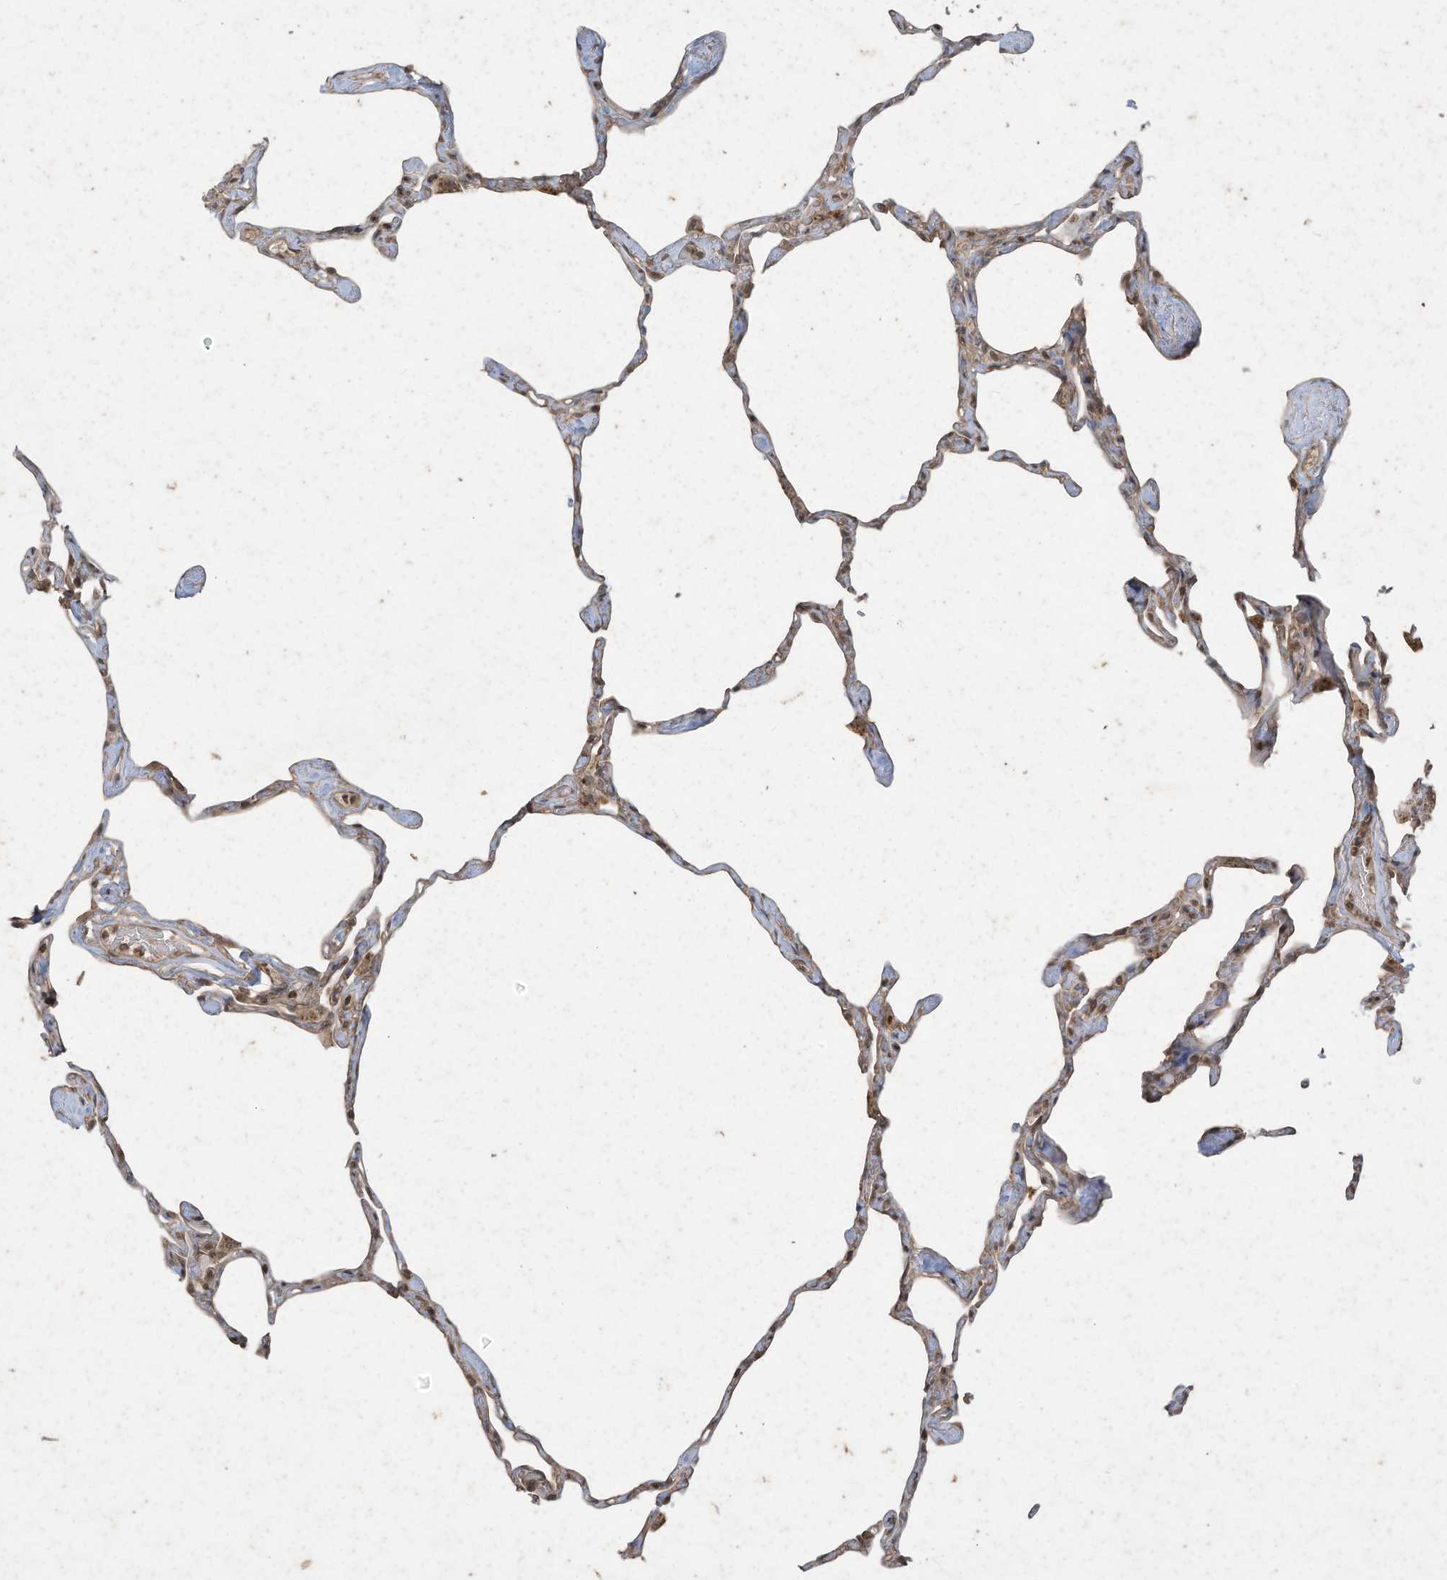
{"staining": {"intensity": "moderate", "quantity": "25%-75%", "location": "cytoplasmic/membranous"}, "tissue": "lung", "cell_type": "Alveolar cells", "image_type": "normal", "snomed": [{"axis": "morphology", "description": "Normal tissue, NOS"}, {"axis": "topography", "description": "Lung"}], "caption": "The image reveals a brown stain indicating the presence of a protein in the cytoplasmic/membranous of alveolar cells in lung. The staining was performed using DAB (3,3'-diaminobenzidine) to visualize the protein expression in brown, while the nuclei were stained in blue with hematoxylin (Magnification: 20x).", "gene": "MATN2", "patient": {"sex": "male", "age": 65}}